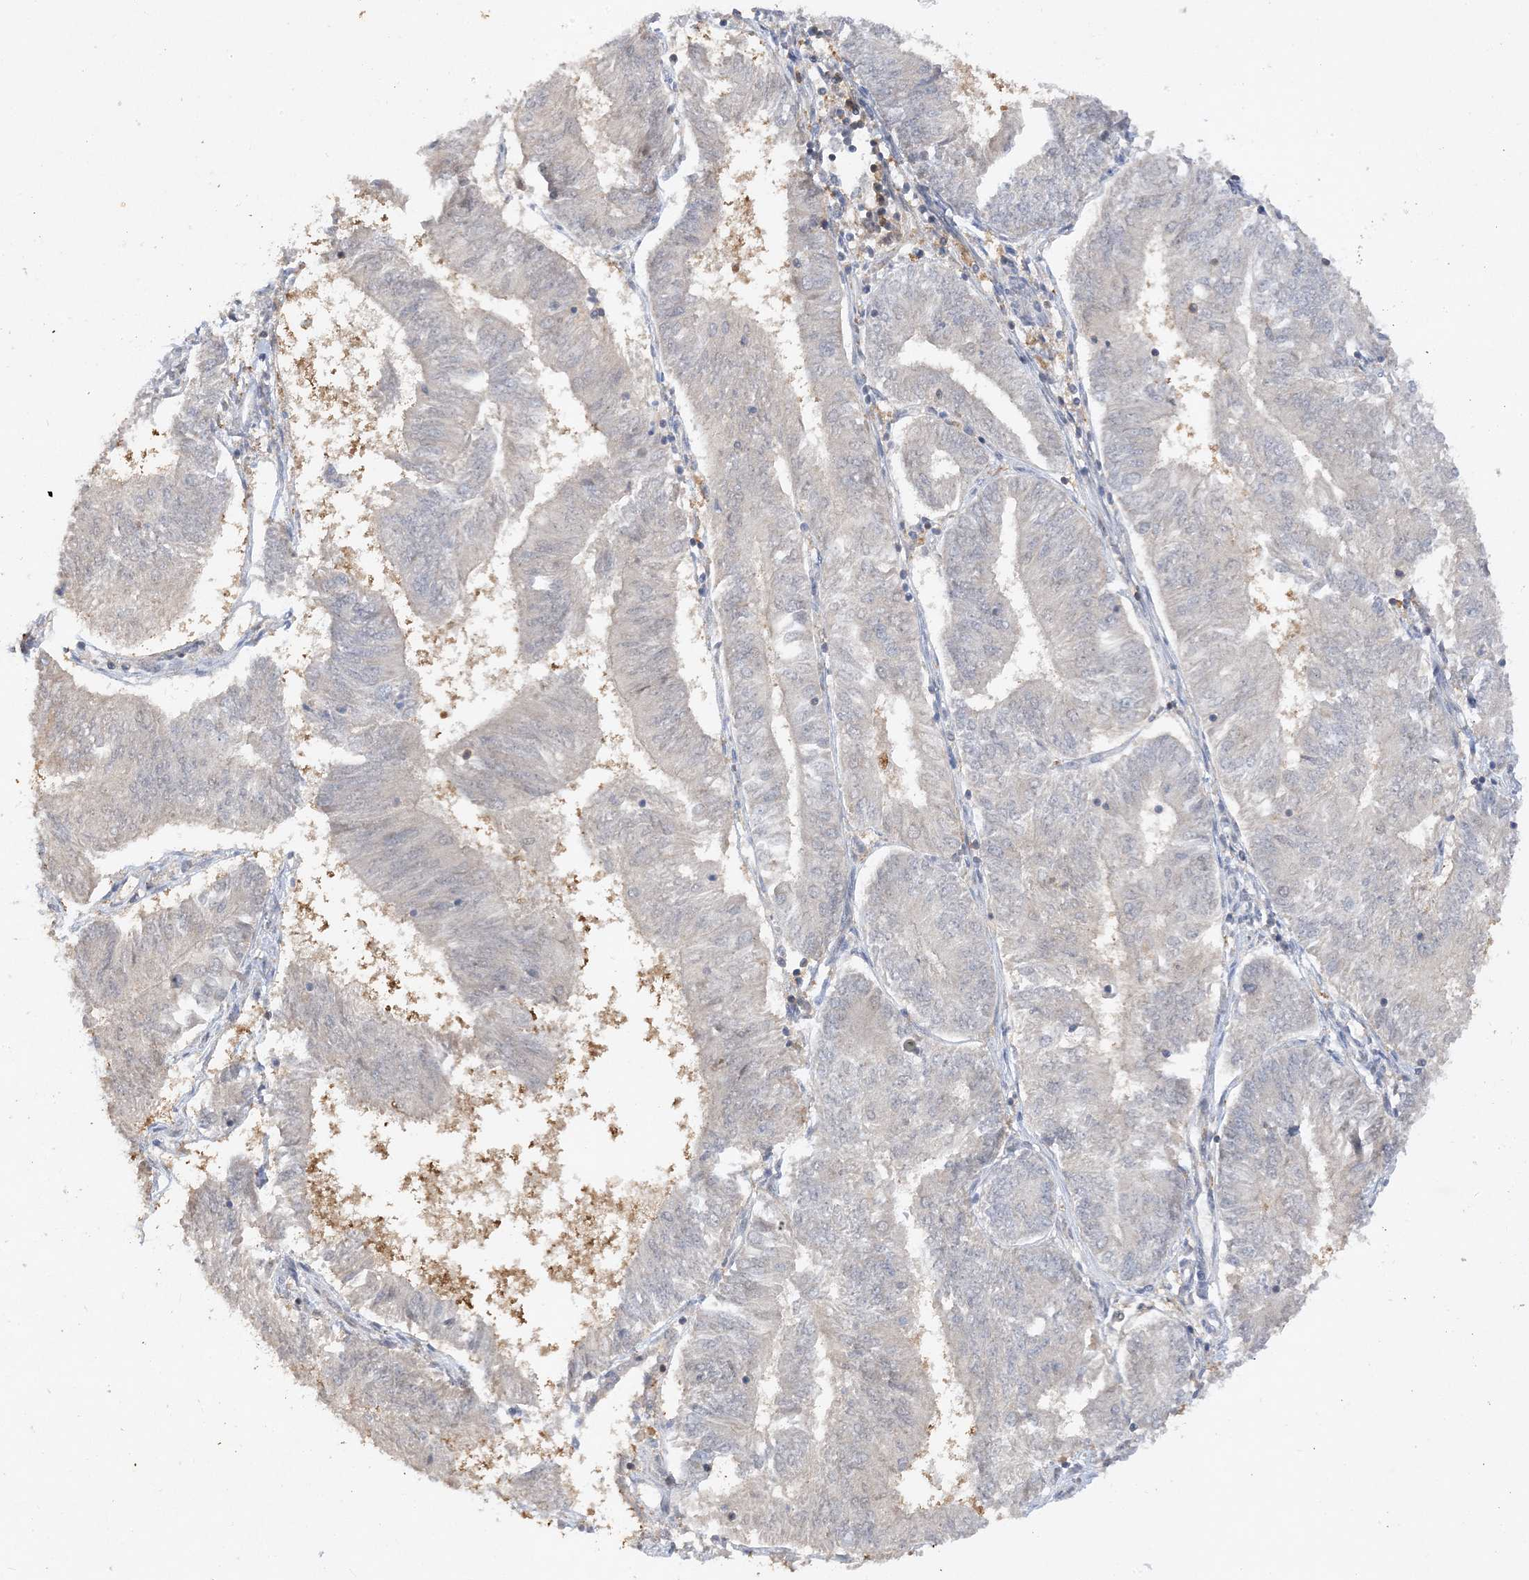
{"staining": {"intensity": "negative", "quantity": "none", "location": "none"}, "tissue": "endometrial cancer", "cell_type": "Tumor cells", "image_type": "cancer", "snomed": [{"axis": "morphology", "description": "Adenocarcinoma, NOS"}, {"axis": "topography", "description": "Endometrium"}], "caption": "This is an immunohistochemistry (IHC) photomicrograph of endometrial cancer (adenocarcinoma). There is no expression in tumor cells.", "gene": "PHACTR2", "patient": {"sex": "female", "age": 58}}